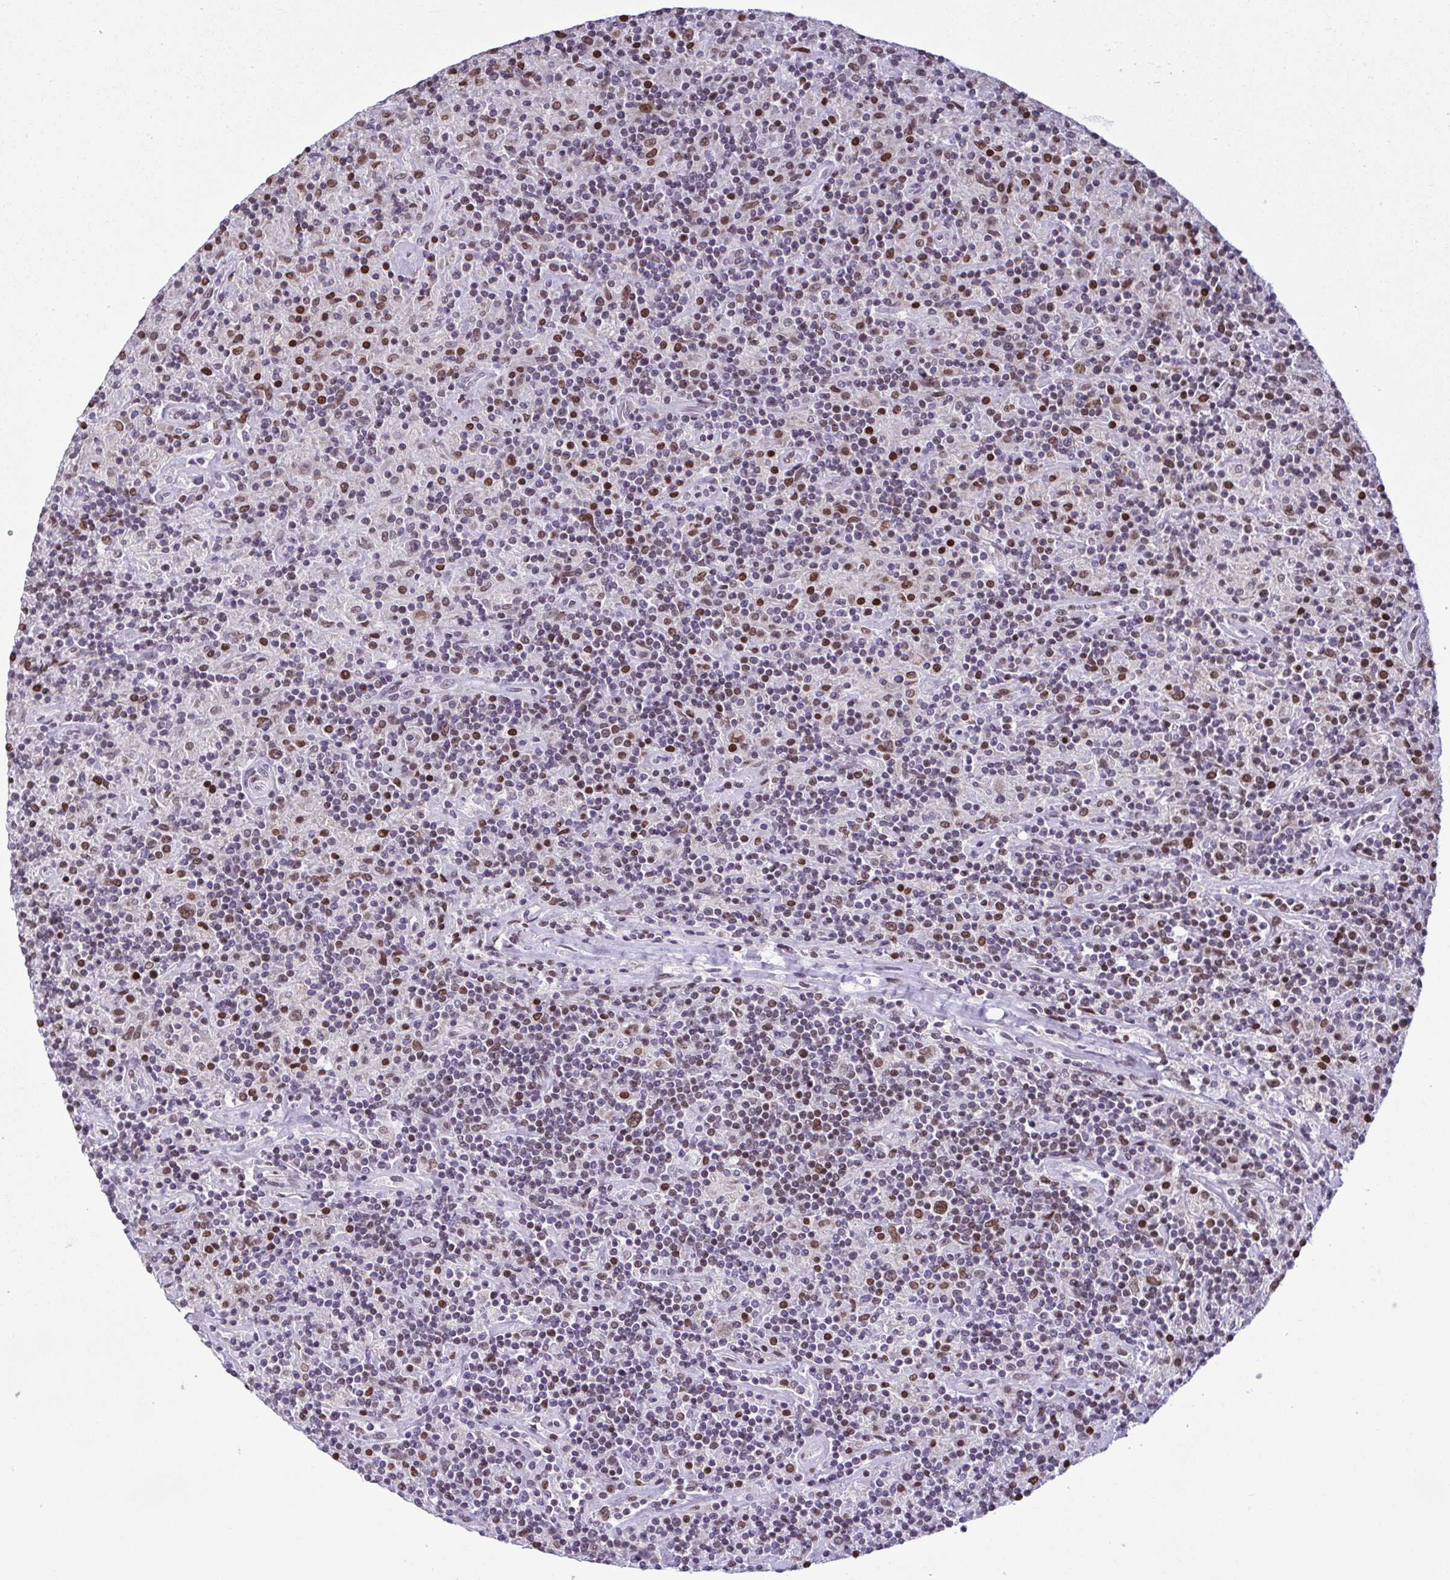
{"staining": {"intensity": "moderate", "quantity": ">75%", "location": "nuclear"}, "tissue": "lymphoma", "cell_type": "Tumor cells", "image_type": "cancer", "snomed": [{"axis": "morphology", "description": "Hodgkin's disease, NOS"}, {"axis": "topography", "description": "Lymph node"}], "caption": "Human Hodgkin's disease stained with a protein marker shows moderate staining in tumor cells.", "gene": "IRF1", "patient": {"sex": "male", "age": 70}}